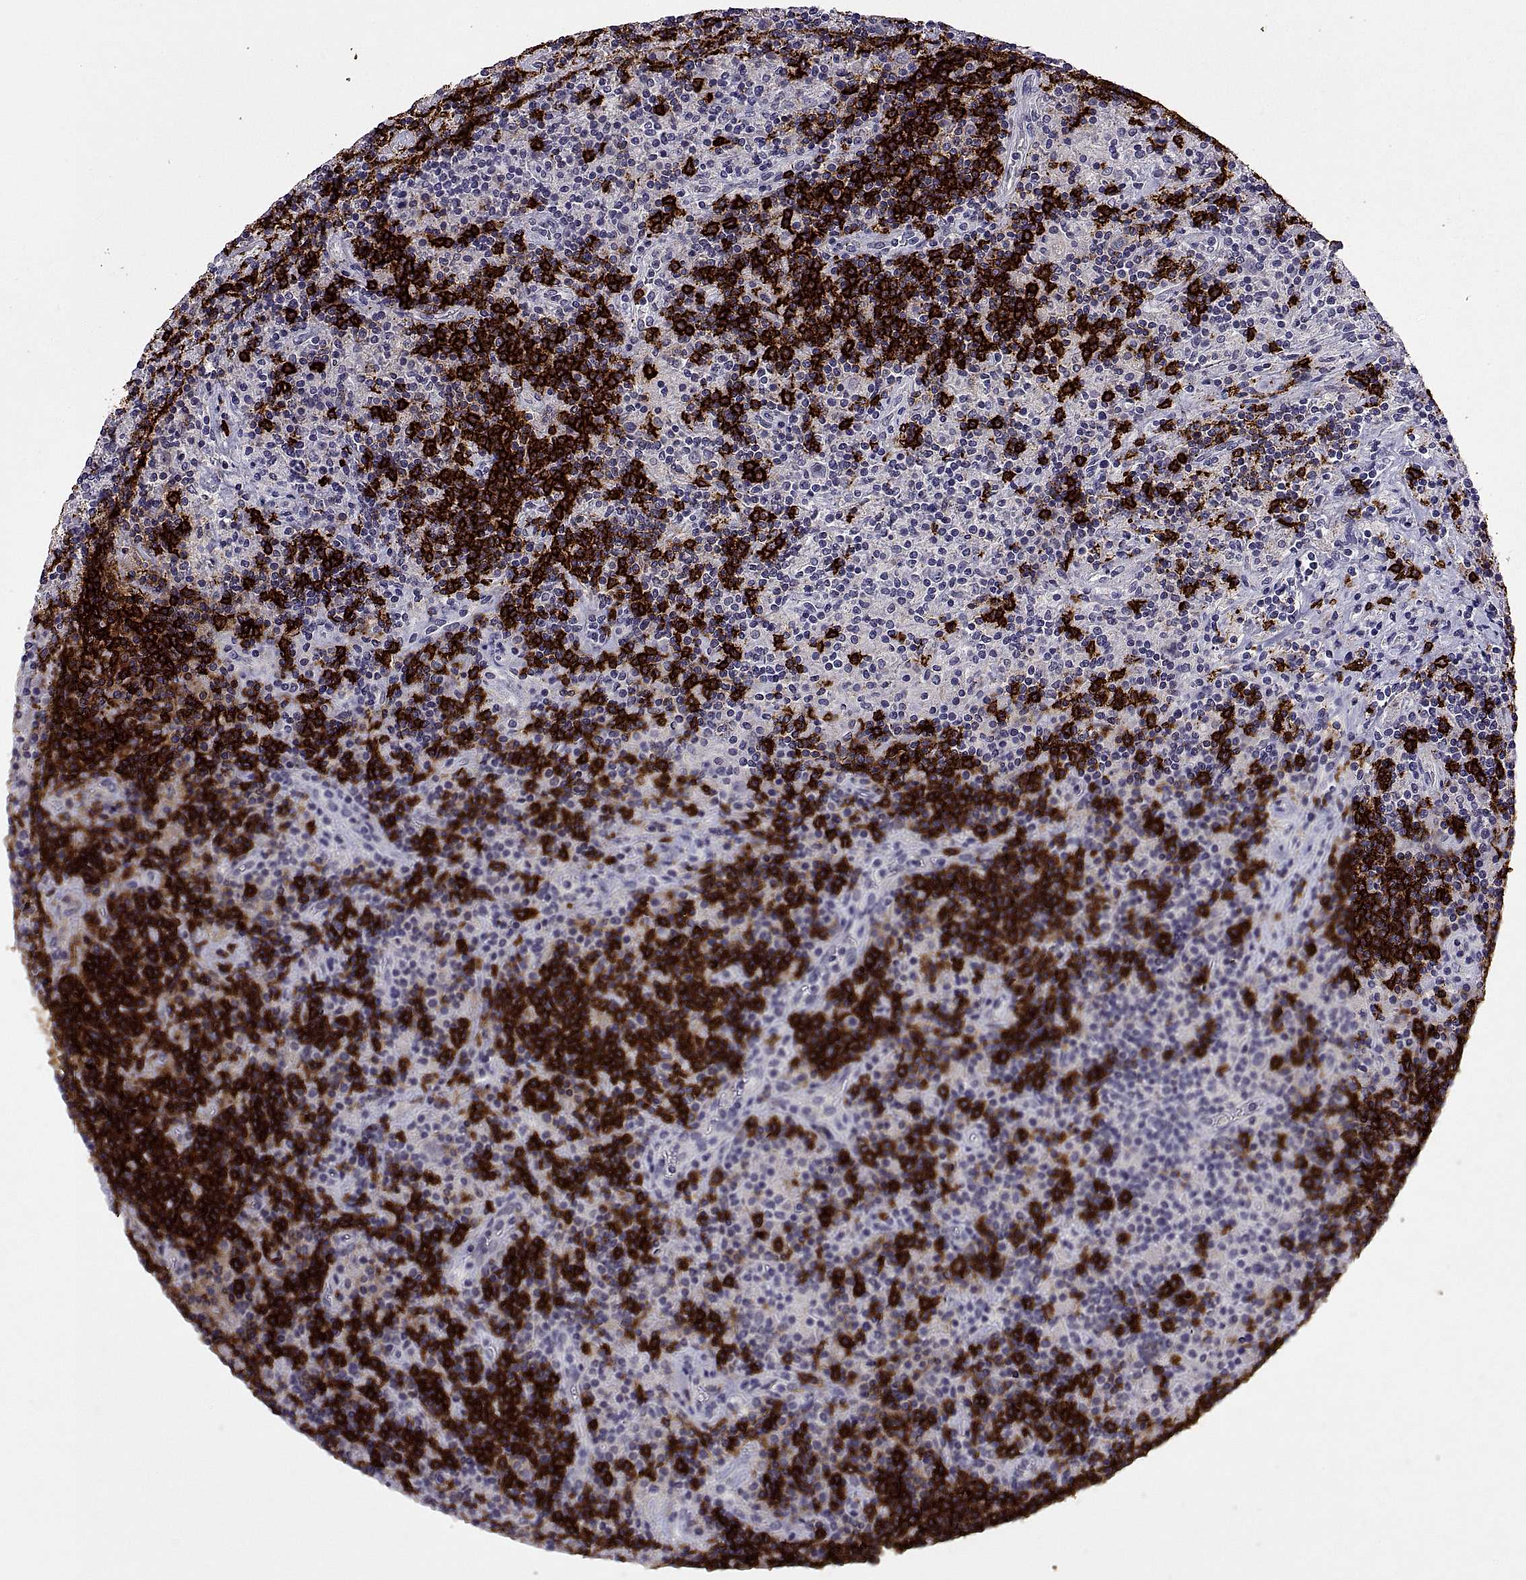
{"staining": {"intensity": "negative", "quantity": "none", "location": "none"}, "tissue": "lymphoma", "cell_type": "Tumor cells", "image_type": "cancer", "snomed": [{"axis": "morphology", "description": "Hodgkin's disease, NOS"}, {"axis": "topography", "description": "Lymph node"}], "caption": "DAB (3,3'-diaminobenzidine) immunohistochemical staining of human lymphoma exhibits no significant positivity in tumor cells. (DAB (3,3'-diaminobenzidine) immunohistochemistry (IHC), high magnification).", "gene": "MS4A1", "patient": {"sex": "male", "age": 70}}